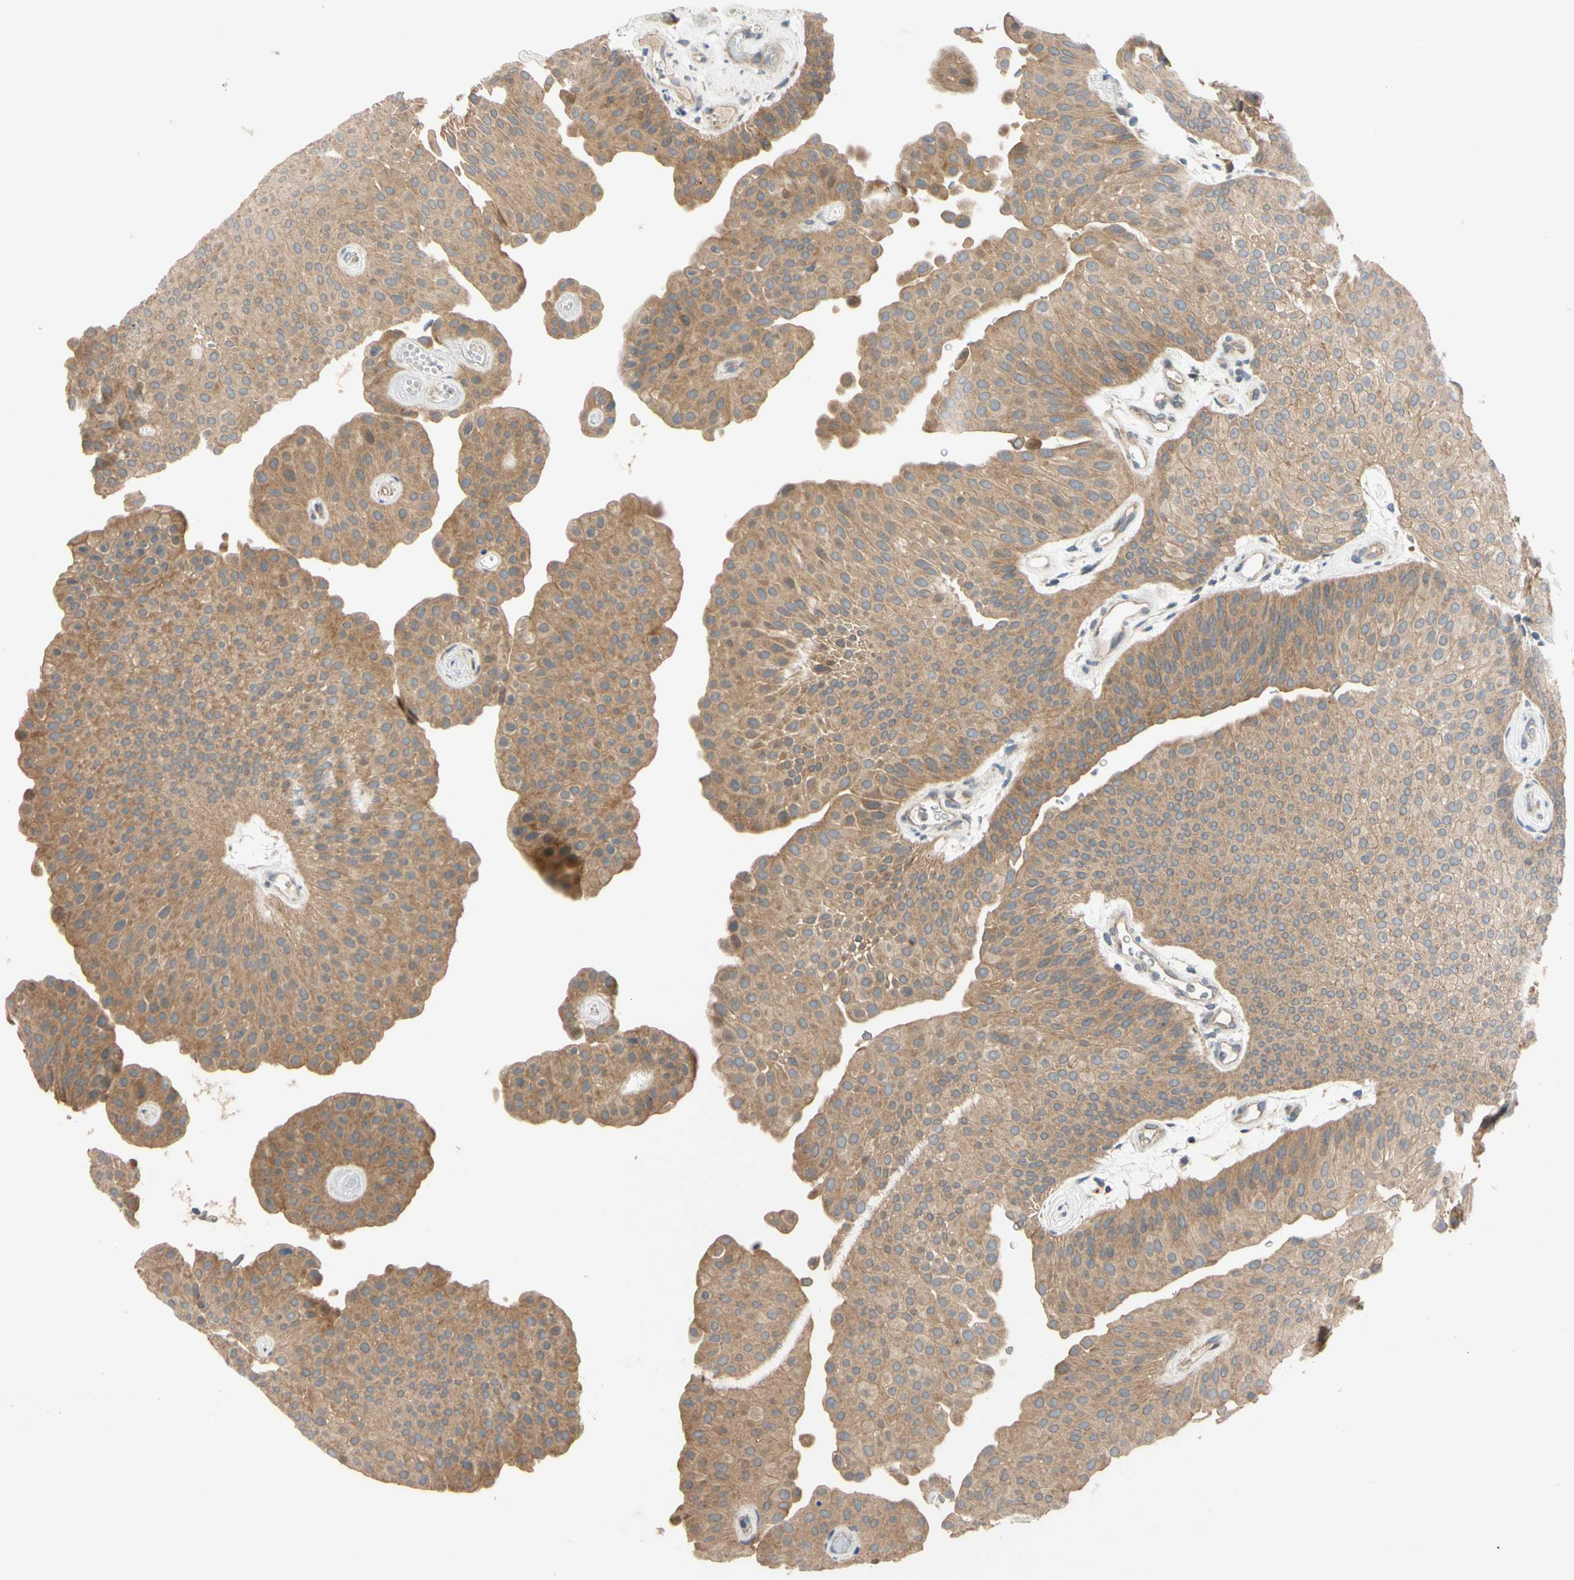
{"staining": {"intensity": "moderate", "quantity": ">75%", "location": "cytoplasmic/membranous"}, "tissue": "urothelial cancer", "cell_type": "Tumor cells", "image_type": "cancer", "snomed": [{"axis": "morphology", "description": "Urothelial carcinoma, Low grade"}, {"axis": "topography", "description": "Urinary bladder"}], "caption": "Protein staining shows moderate cytoplasmic/membranous positivity in about >75% of tumor cells in urothelial cancer. The protein of interest is stained brown, and the nuclei are stained in blue (DAB (3,3'-diaminobenzidine) IHC with brightfield microscopy, high magnification).", "gene": "MBTPS2", "patient": {"sex": "female", "age": 60}}